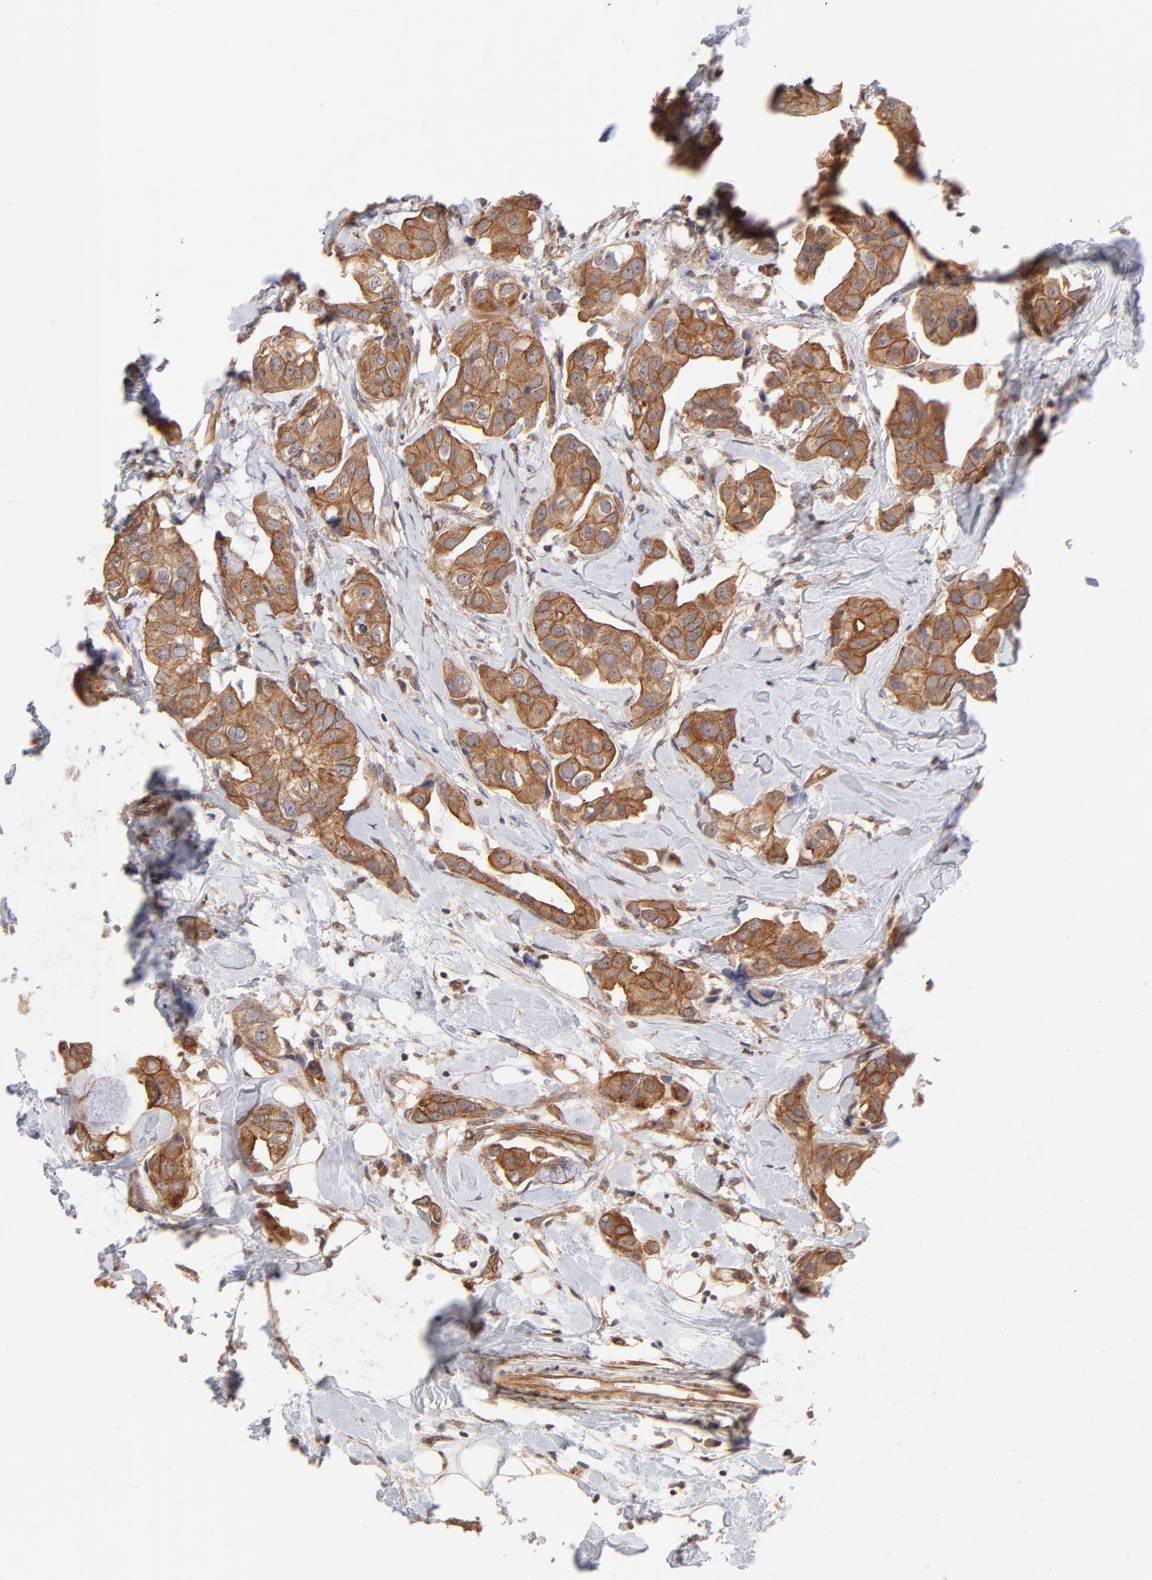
{"staining": {"intensity": "strong", "quantity": ">75%", "location": "cytoplasmic/membranous"}, "tissue": "breast cancer", "cell_type": "Tumor cells", "image_type": "cancer", "snomed": [{"axis": "morphology", "description": "Duct carcinoma"}, {"axis": "topography", "description": "Breast"}], "caption": "DAB immunohistochemical staining of breast cancer (infiltrating ductal carcinoma) displays strong cytoplasmic/membranous protein staining in about >75% of tumor cells. Nuclei are stained in blue.", "gene": "STAP2", "patient": {"sex": "female", "age": 40}}